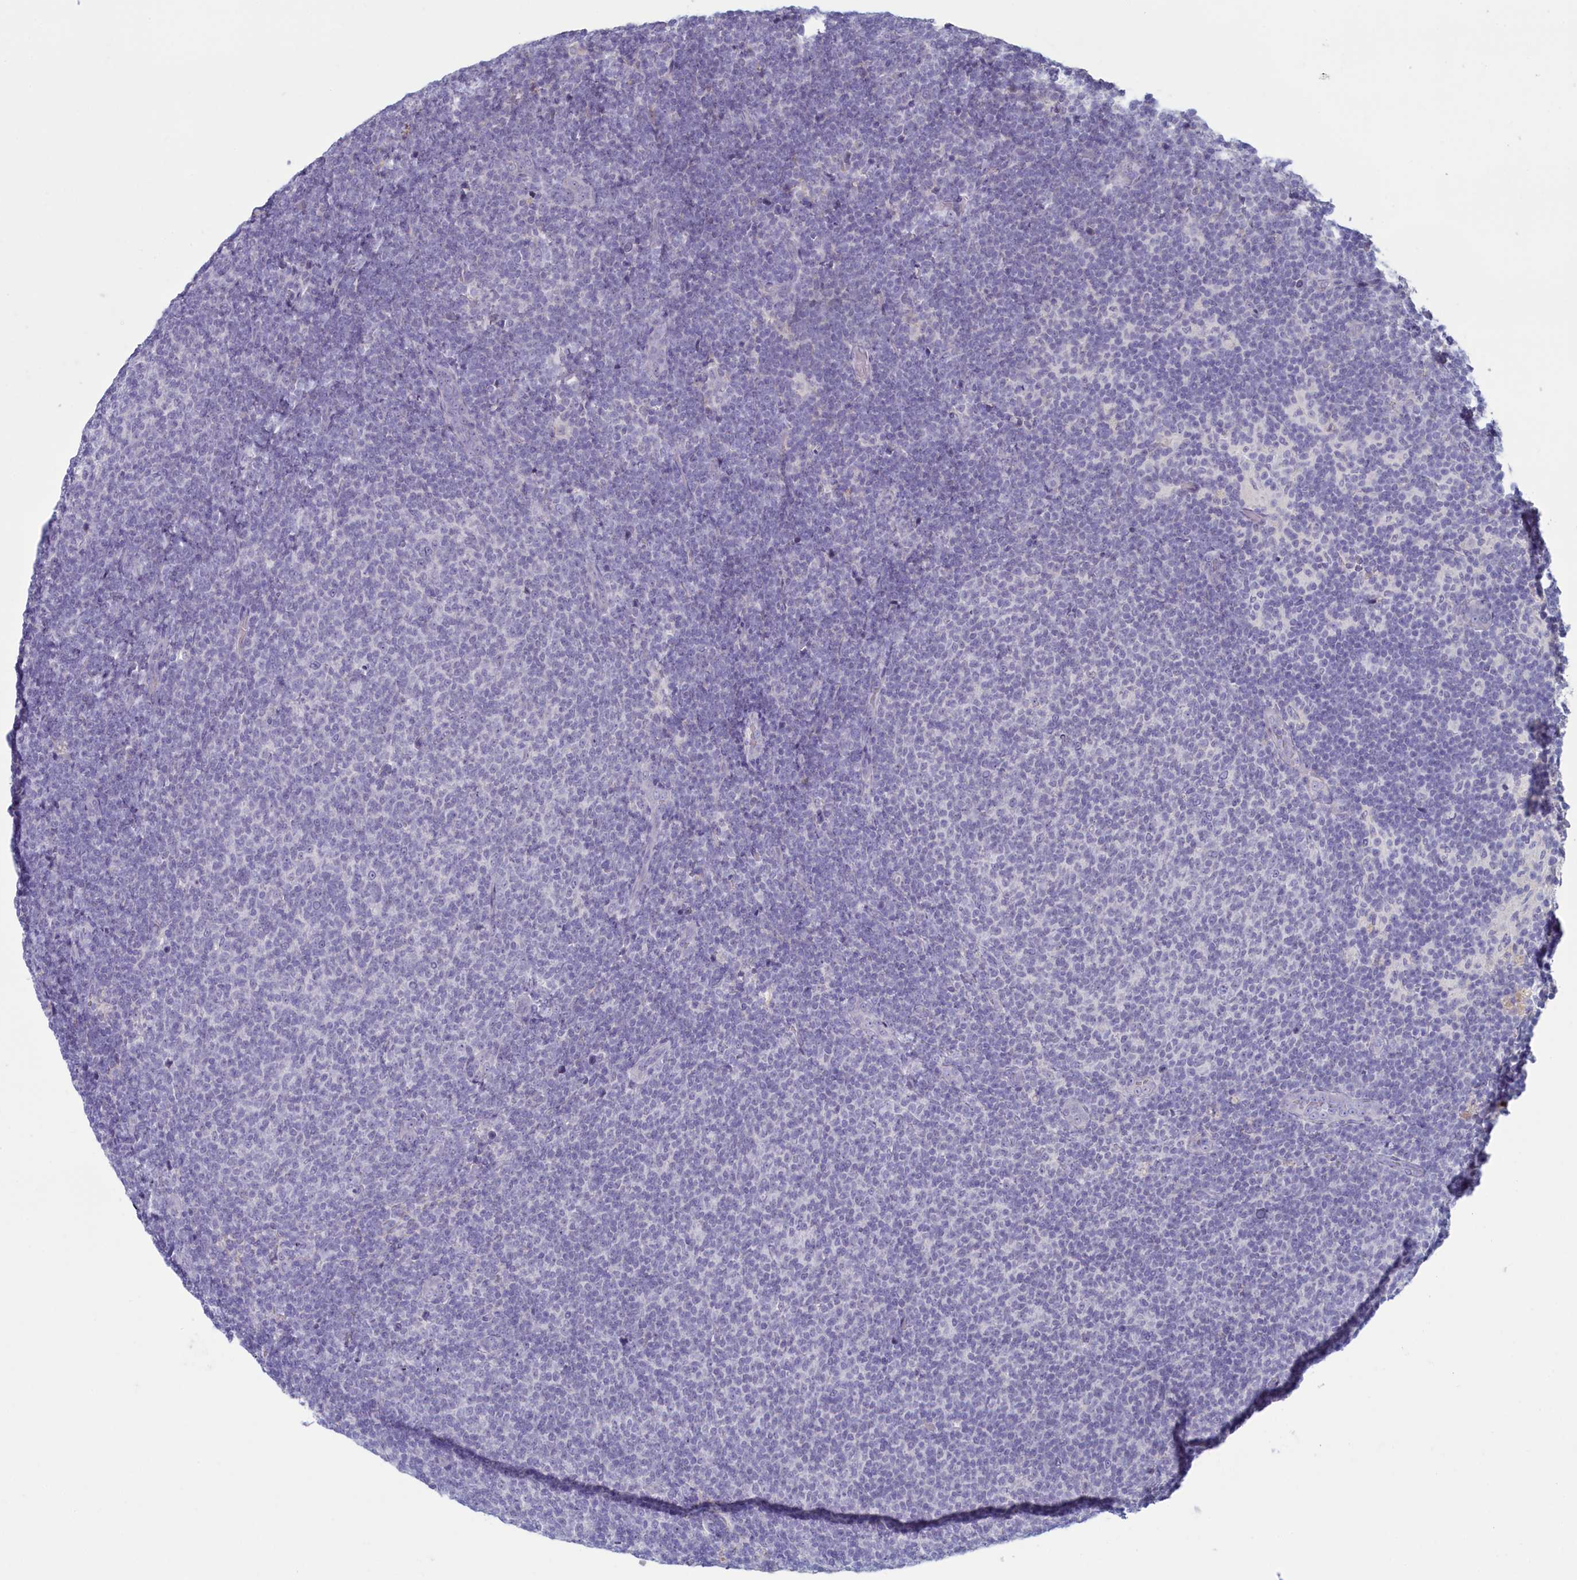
{"staining": {"intensity": "negative", "quantity": "none", "location": "none"}, "tissue": "lymphoma", "cell_type": "Tumor cells", "image_type": "cancer", "snomed": [{"axis": "morphology", "description": "Malignant lymphoma, non-Hodgkin's type, Low grade"}, {"axis": "topography", "description": "Lymph node"}], "caption": "High power microscopy photomicrograph of an immunohistochemistry (IHC) histopathology image of malignant lymphoma, non-Hodgkin's type (low-grade), revealing no significant positivity in tumor cells. The staining was performed using DAB to visualize the protein expression in brown, while the nuclei were stained in blue with hematoxylin (Magnification: 20x).", "gene": "ATF7IP2", "patient": {"sex": "male", "age": 66}}